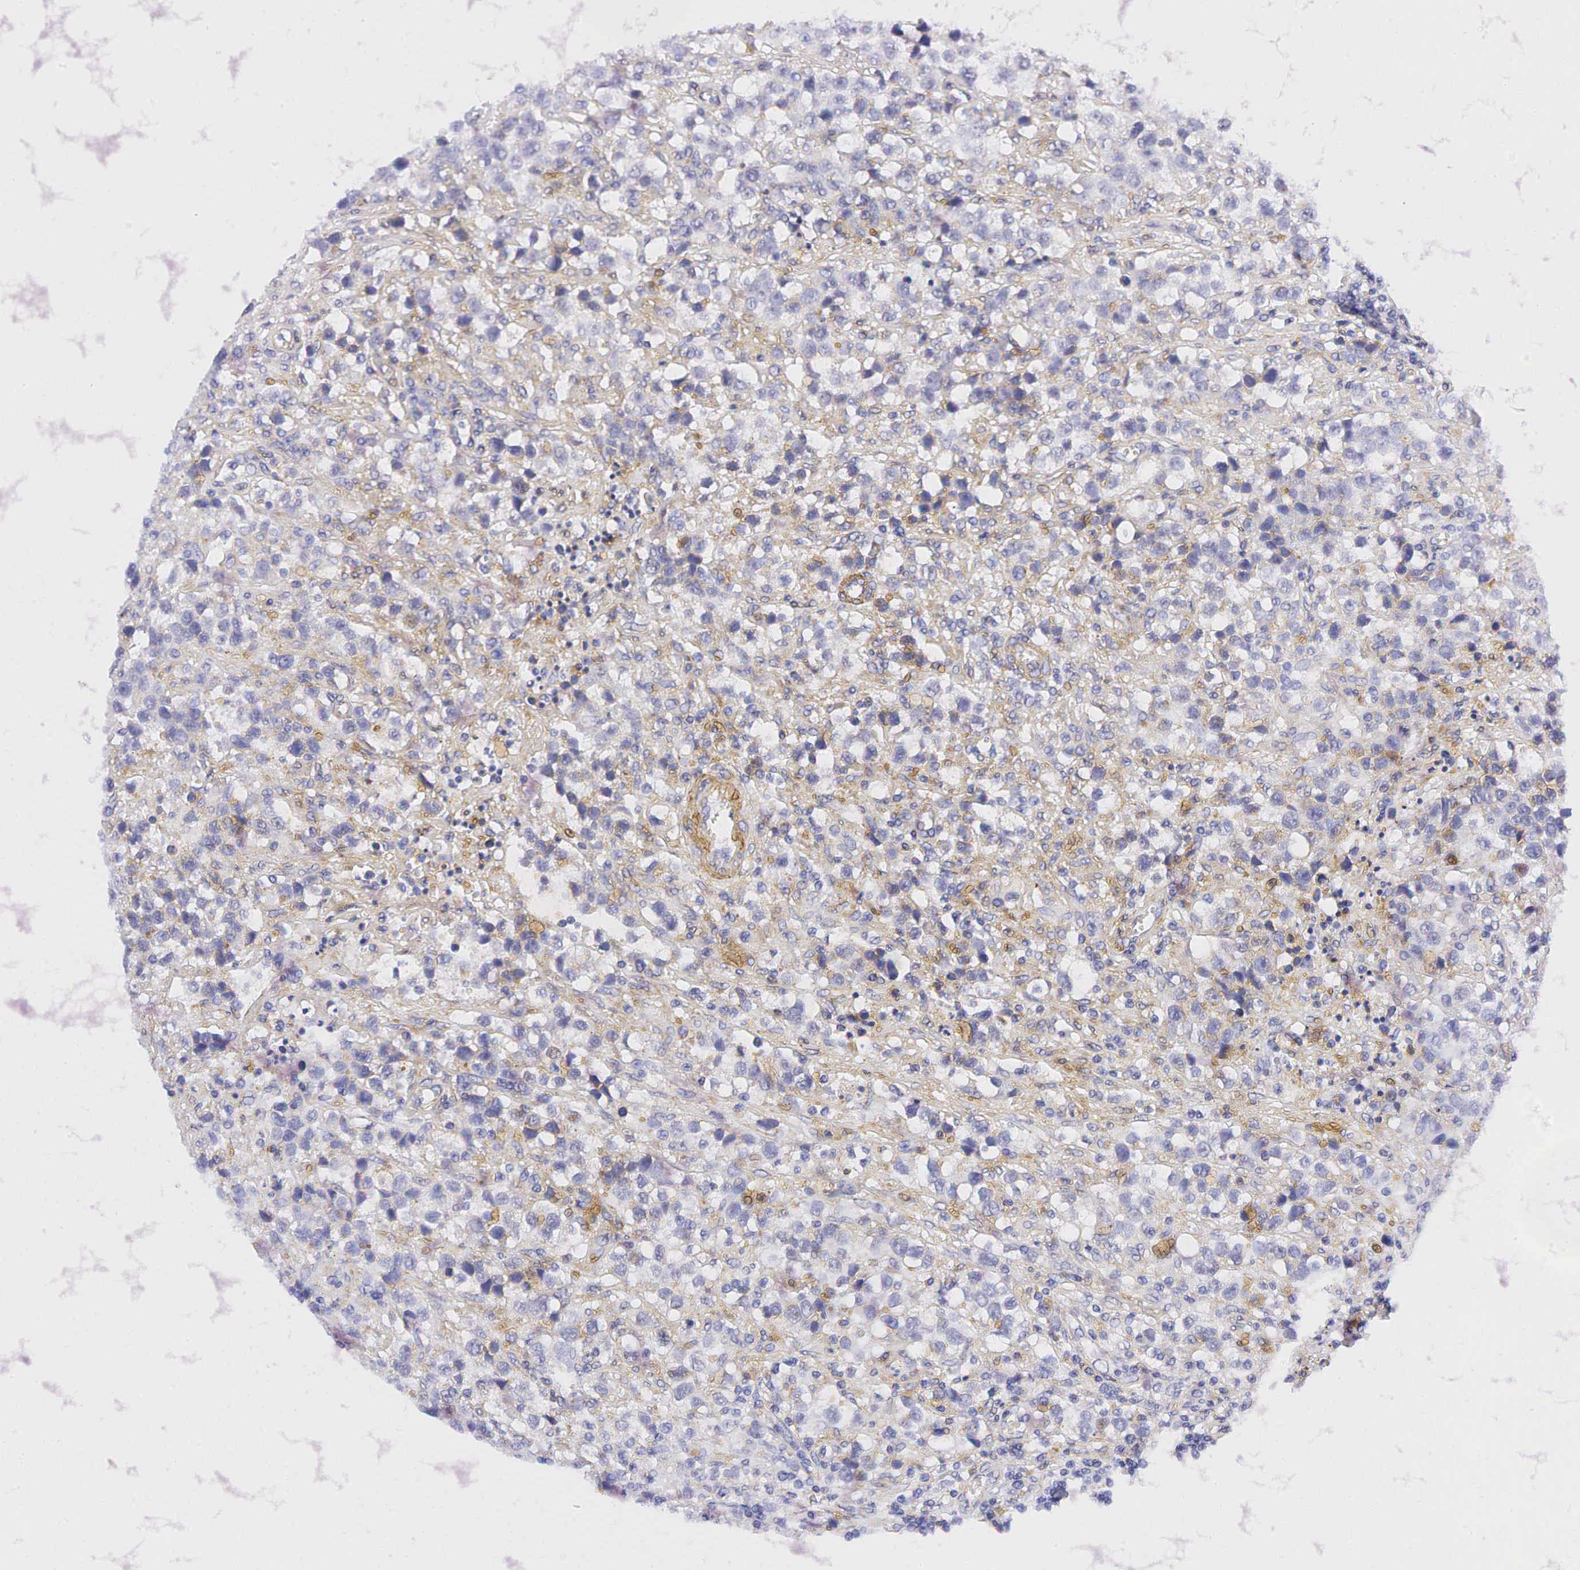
{"staining": {"intensity": "weak", "quantity": "<25%", "location": "cytoplasmic/membranous"}, "tissue": "testis cancer", "cell_type": "Tumor cells", "image_type": "cancer", "snomed": [{"axis": "morphology", "description": "Seminoma, NOS"}, {"axis": "topography", "description": "Testis"}], "caption": "Immunohistochemistry (IHC) of human testis seminoma shows no expression in tumor cells.", "gene": "CALD1", "patient": {"sex": "male", "age": 43}}